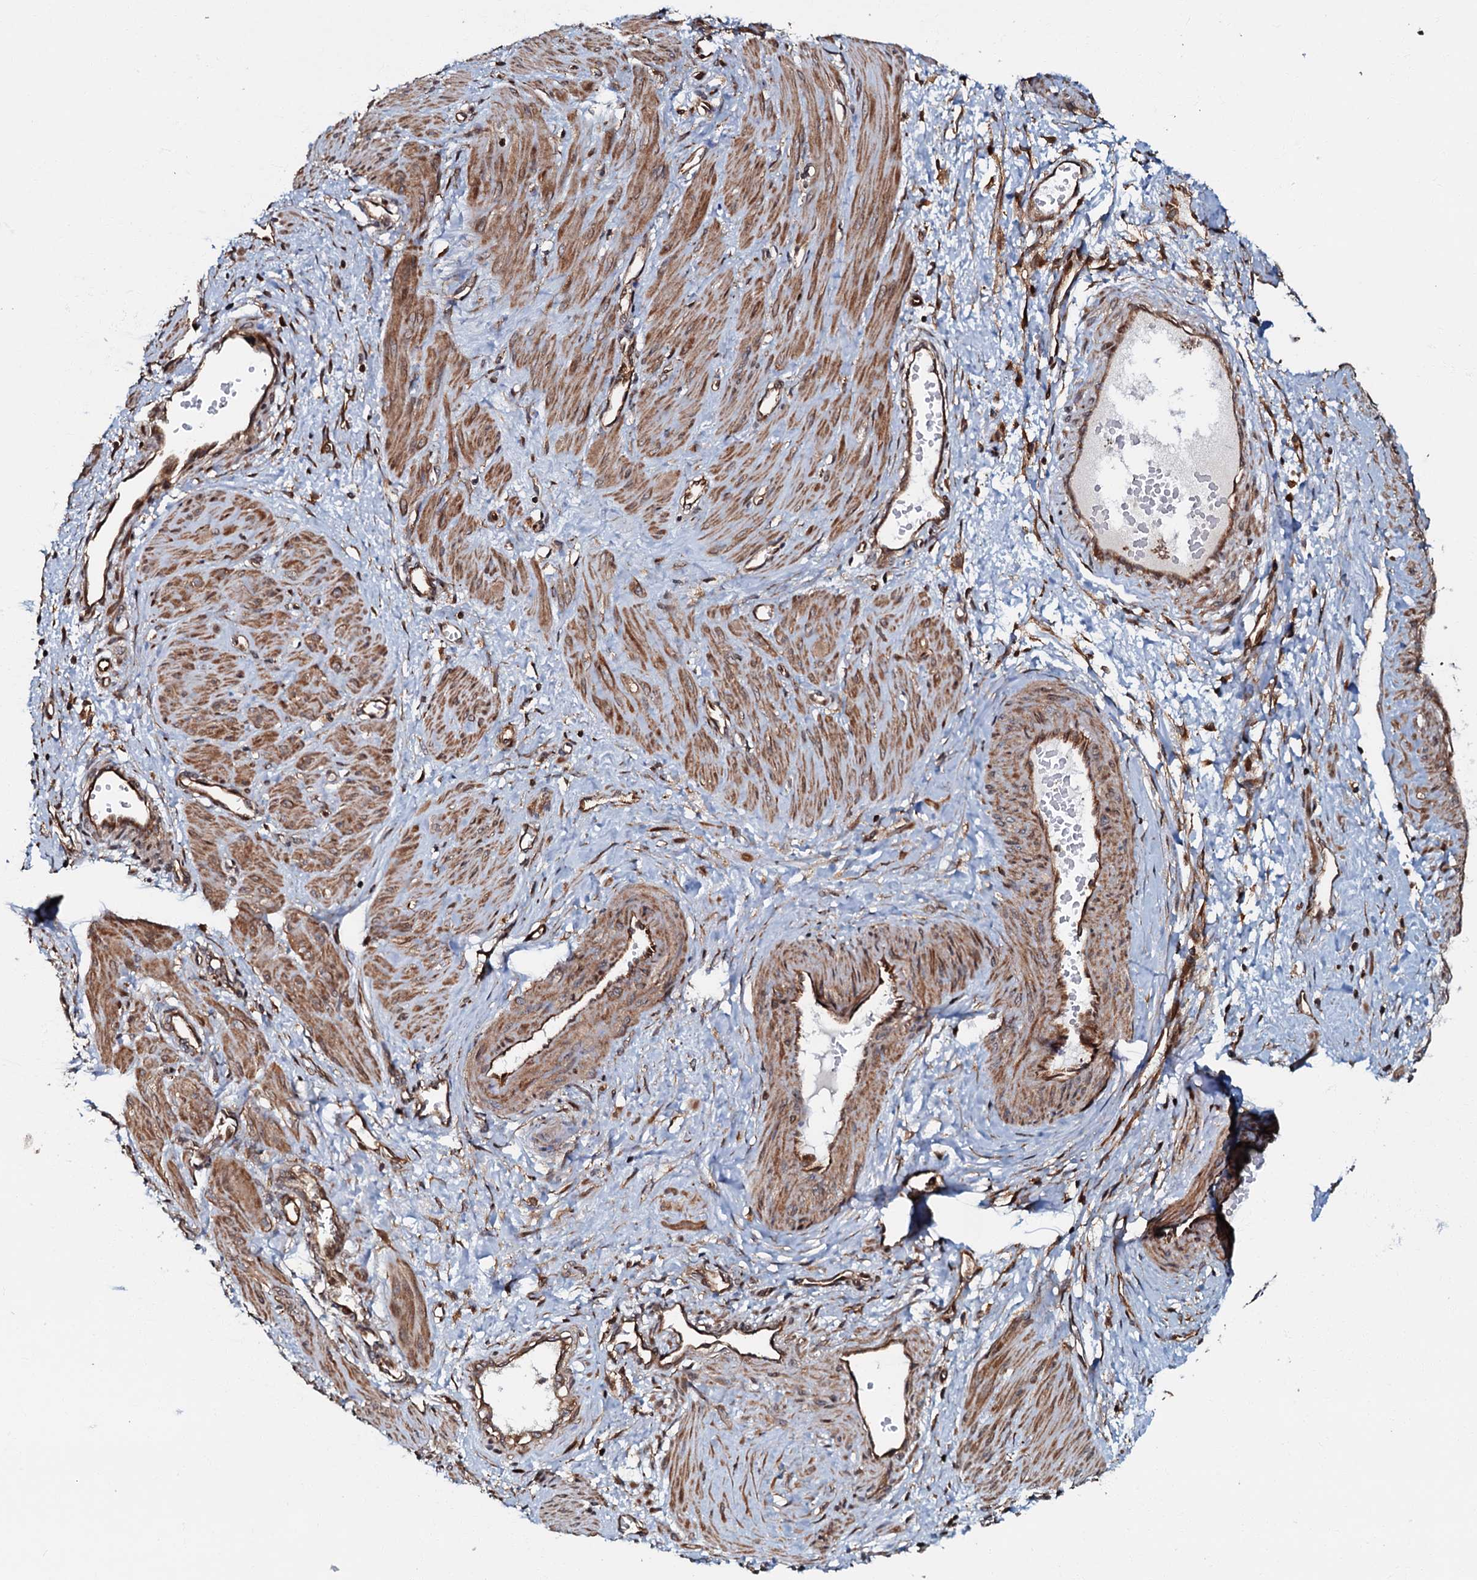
{"staining": {"intensity": "moderate", "quantity": ">75%", "location": "cytoplasmic/membranous"}, "tissue": "smooth muscle", "cell_type": "Smooth muscle cells", "image_type": "normal", "snomed": [{"axis": "morphology", "description": "Normal tissue, NOS"}, {"axis": "topography", "description": "Endometrium"}], "caption": "Smooth muscle was stained to show a protein in brown. There is medium levels of moderate cytoplasmic/membranous positivity in about >75% of smooth muscle cells. Using DAB (brown) and hematoxylin (blue) stains, captured at high magnification using brightfield microscopy.", "gene": "OSBP", "patient": {"sex": "female", "age": 33}}